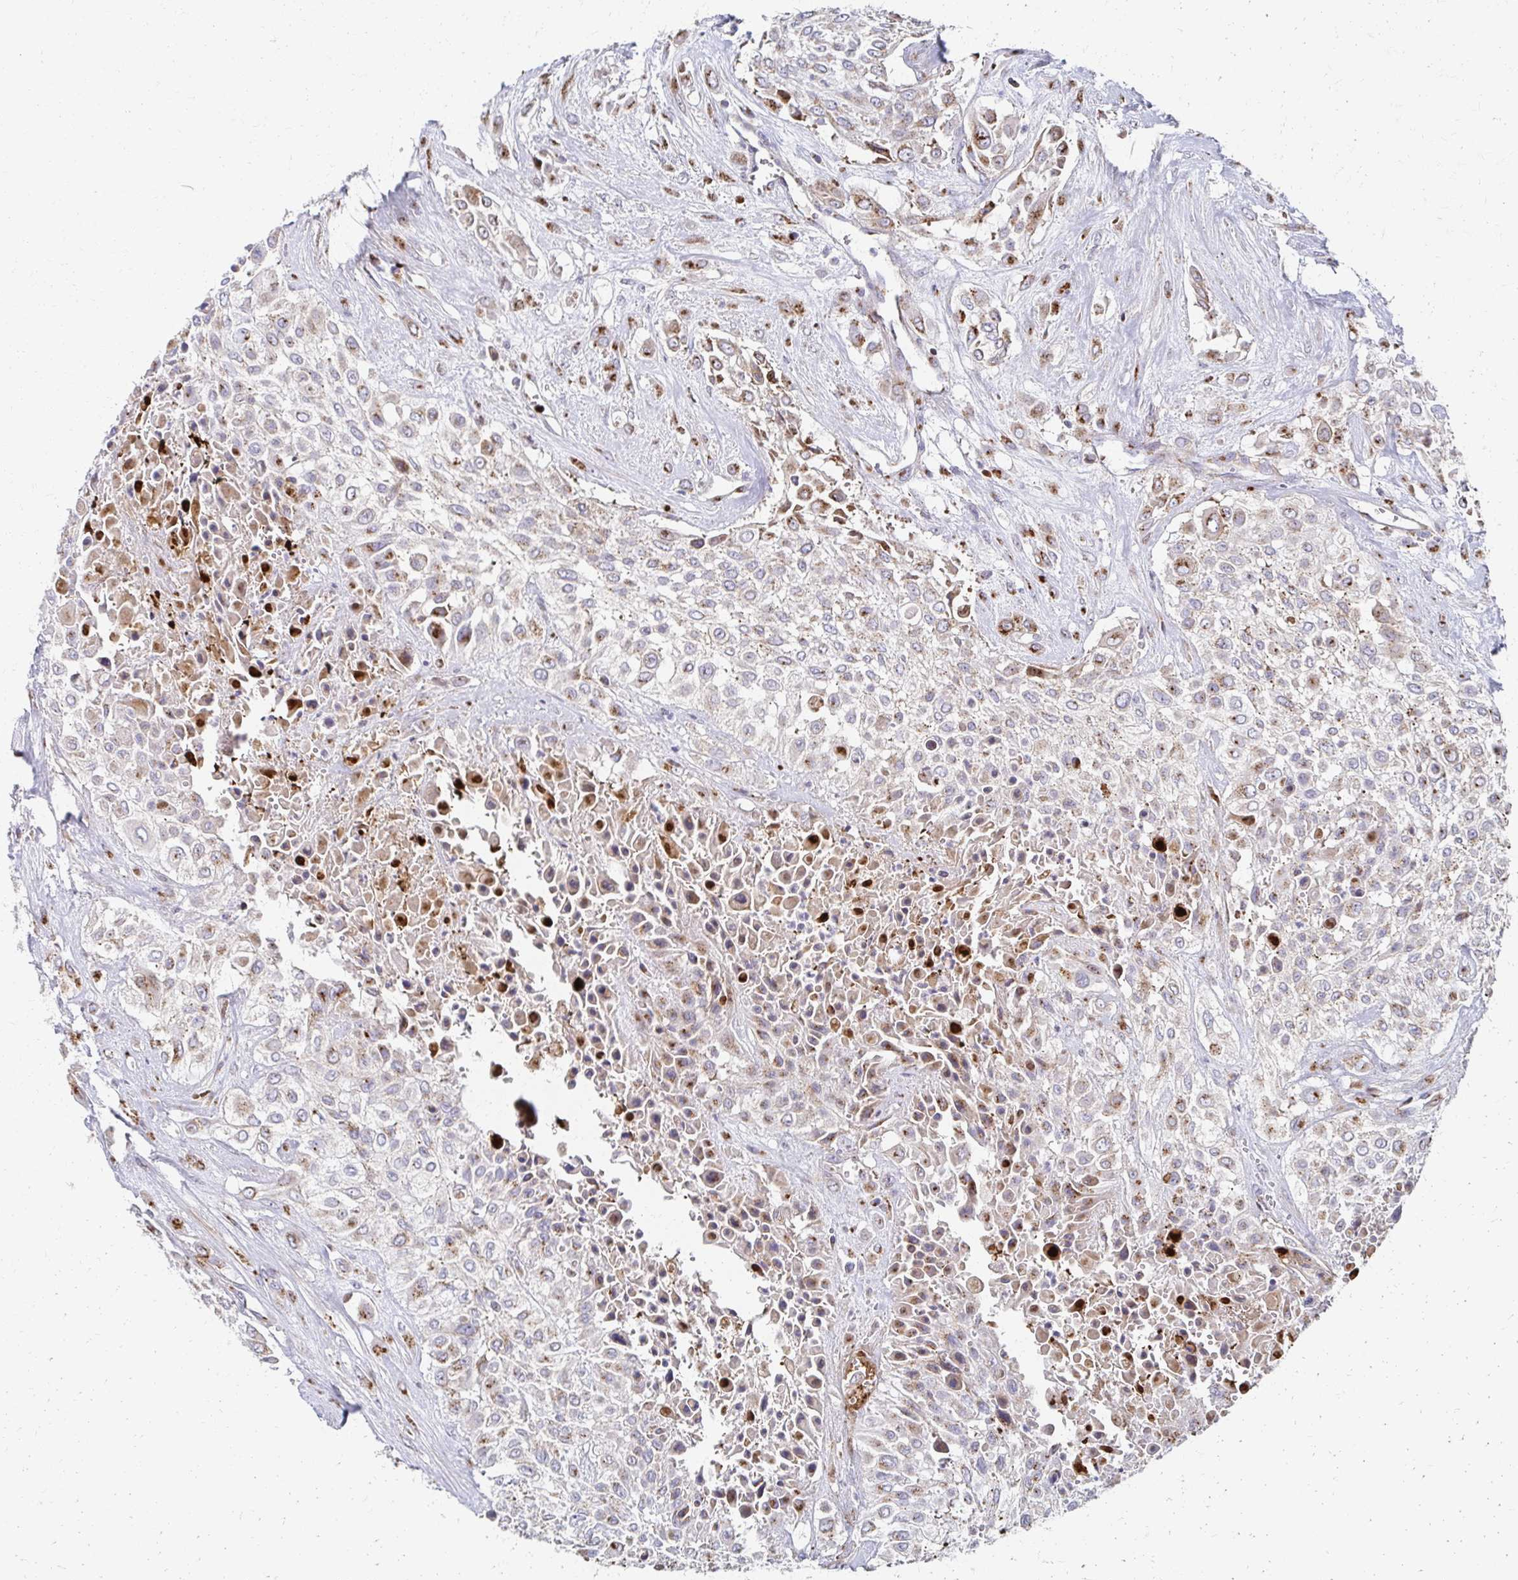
{"staining": {"intensity": "moderate", "quantity": "25%-75%", "location": "cytoplasmic/membranous"}, "tissue": "urothelial cancer", "cell_type": "Tumor cells", "image_type": "cancer", "snomed": [{"axis": "morphology", "description": "Urothelial carcinoma, High grade"}, {"axis": "topography", "description": "Urinary bladder"}], "caption": "Moderate cytoplasmic/membranous expression for a protein is appreciated in about 25%-75% of tumor cells of urothelial cancer using immunohistochemistry (IHC).", "gene": "TM9SF1", "patient": {"sex": "male", "age": 57}}